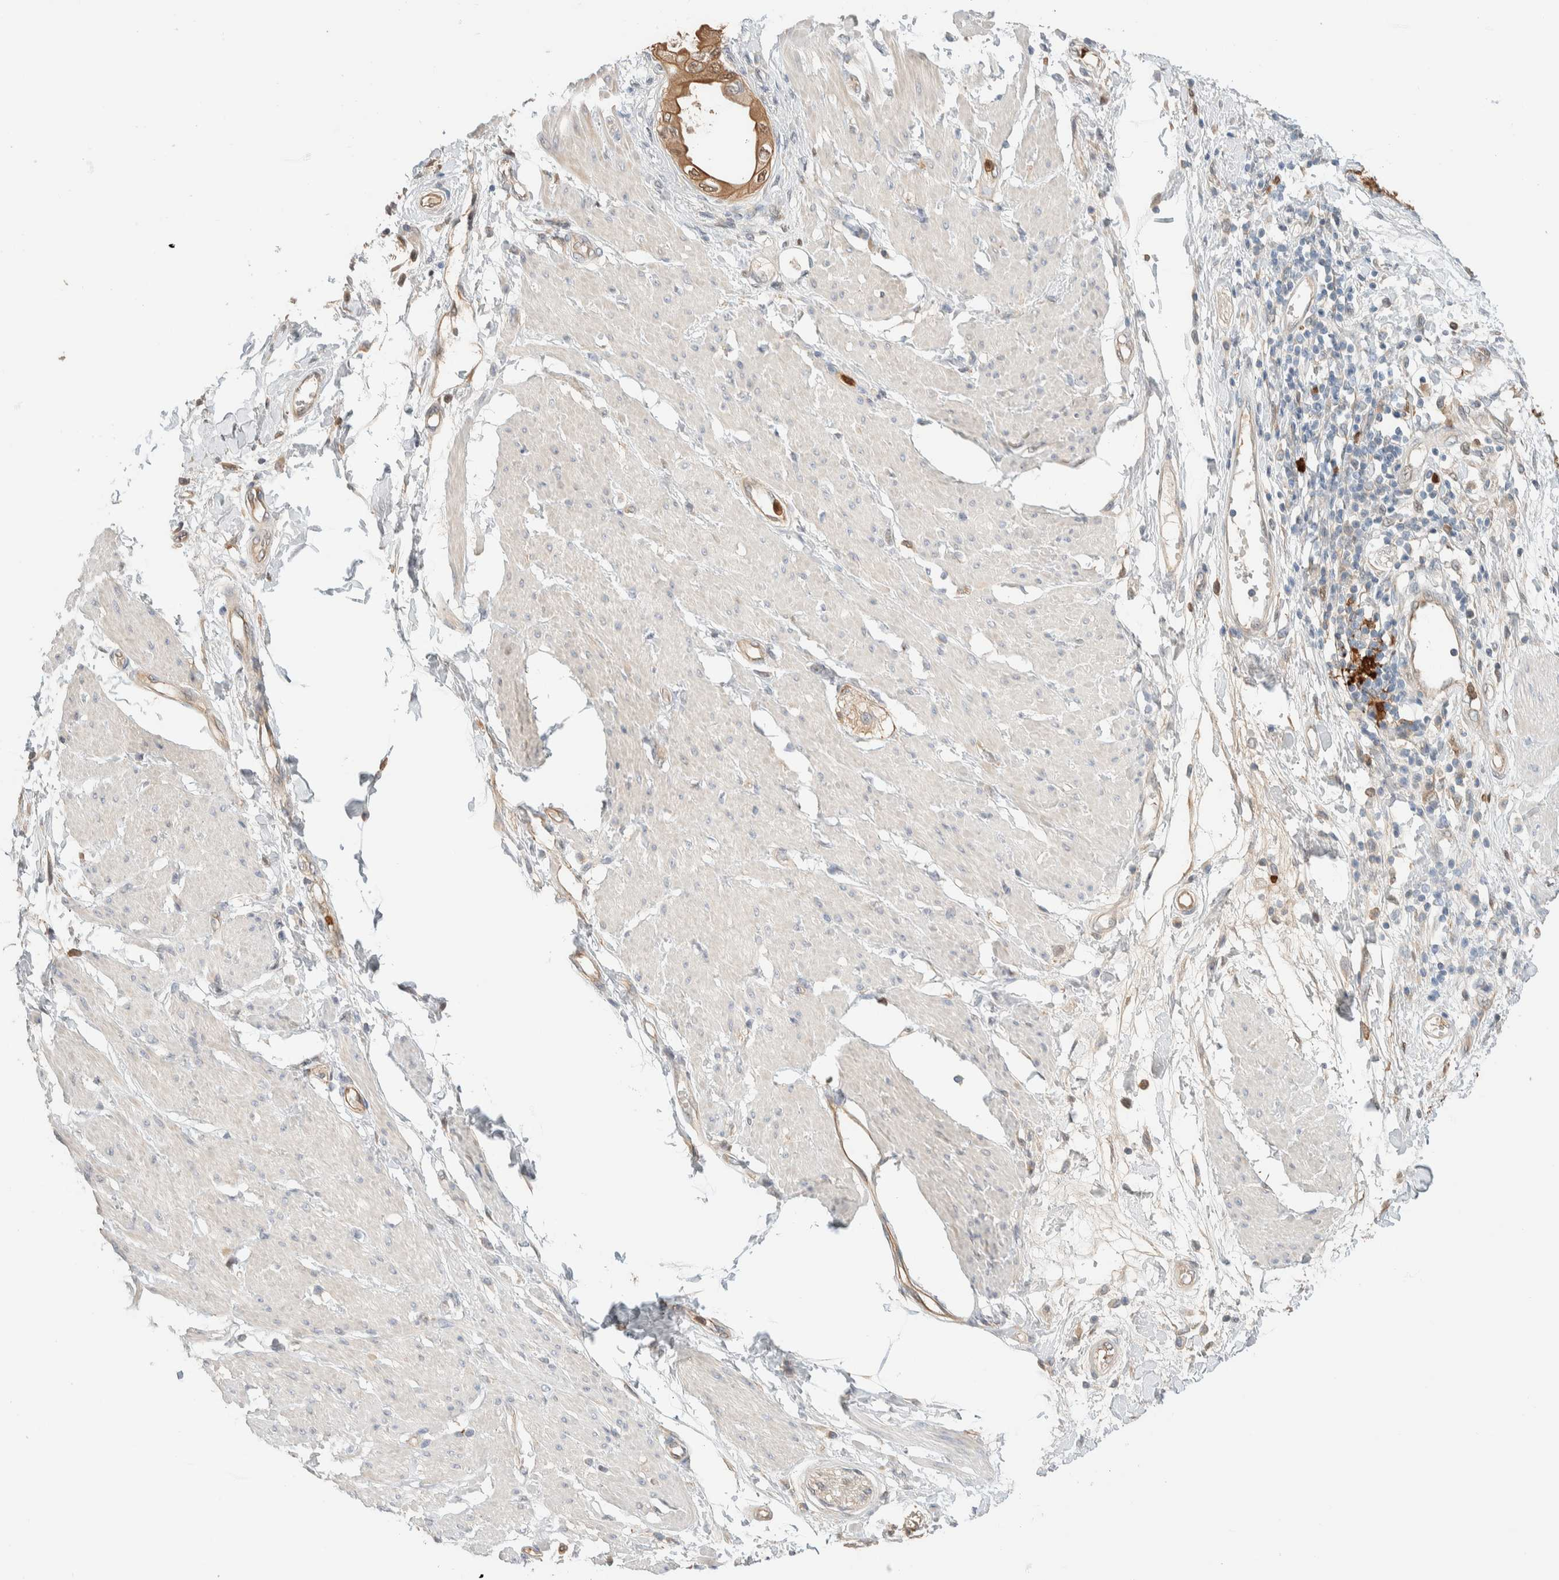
{"staining": {"intensity": "moderate", "quantity": ">75%", "location": "cytoplasmic/membranous"}, "tissue": "pancreatic cancer", "cell_type": "Tumor cells", "image_type": "cancer", "snomed": [{"axis": "morphology", "description": "Normal tissue, NOS"}, {"axis": "morphology", "description": "Adenocarcinoma, NOS"}, {"axis": "topography", "description": "Pancreas"}, {"axis": "topography", "description": "Duodenum"}], "caption": "Tumor cells display medium levels of moderate cytoplasmic/membranous staining in about >75% of cells in pancreatic adenocarcinoma.", "gene": "SETD4", "patient": {"sex": "female", "age": 60}}